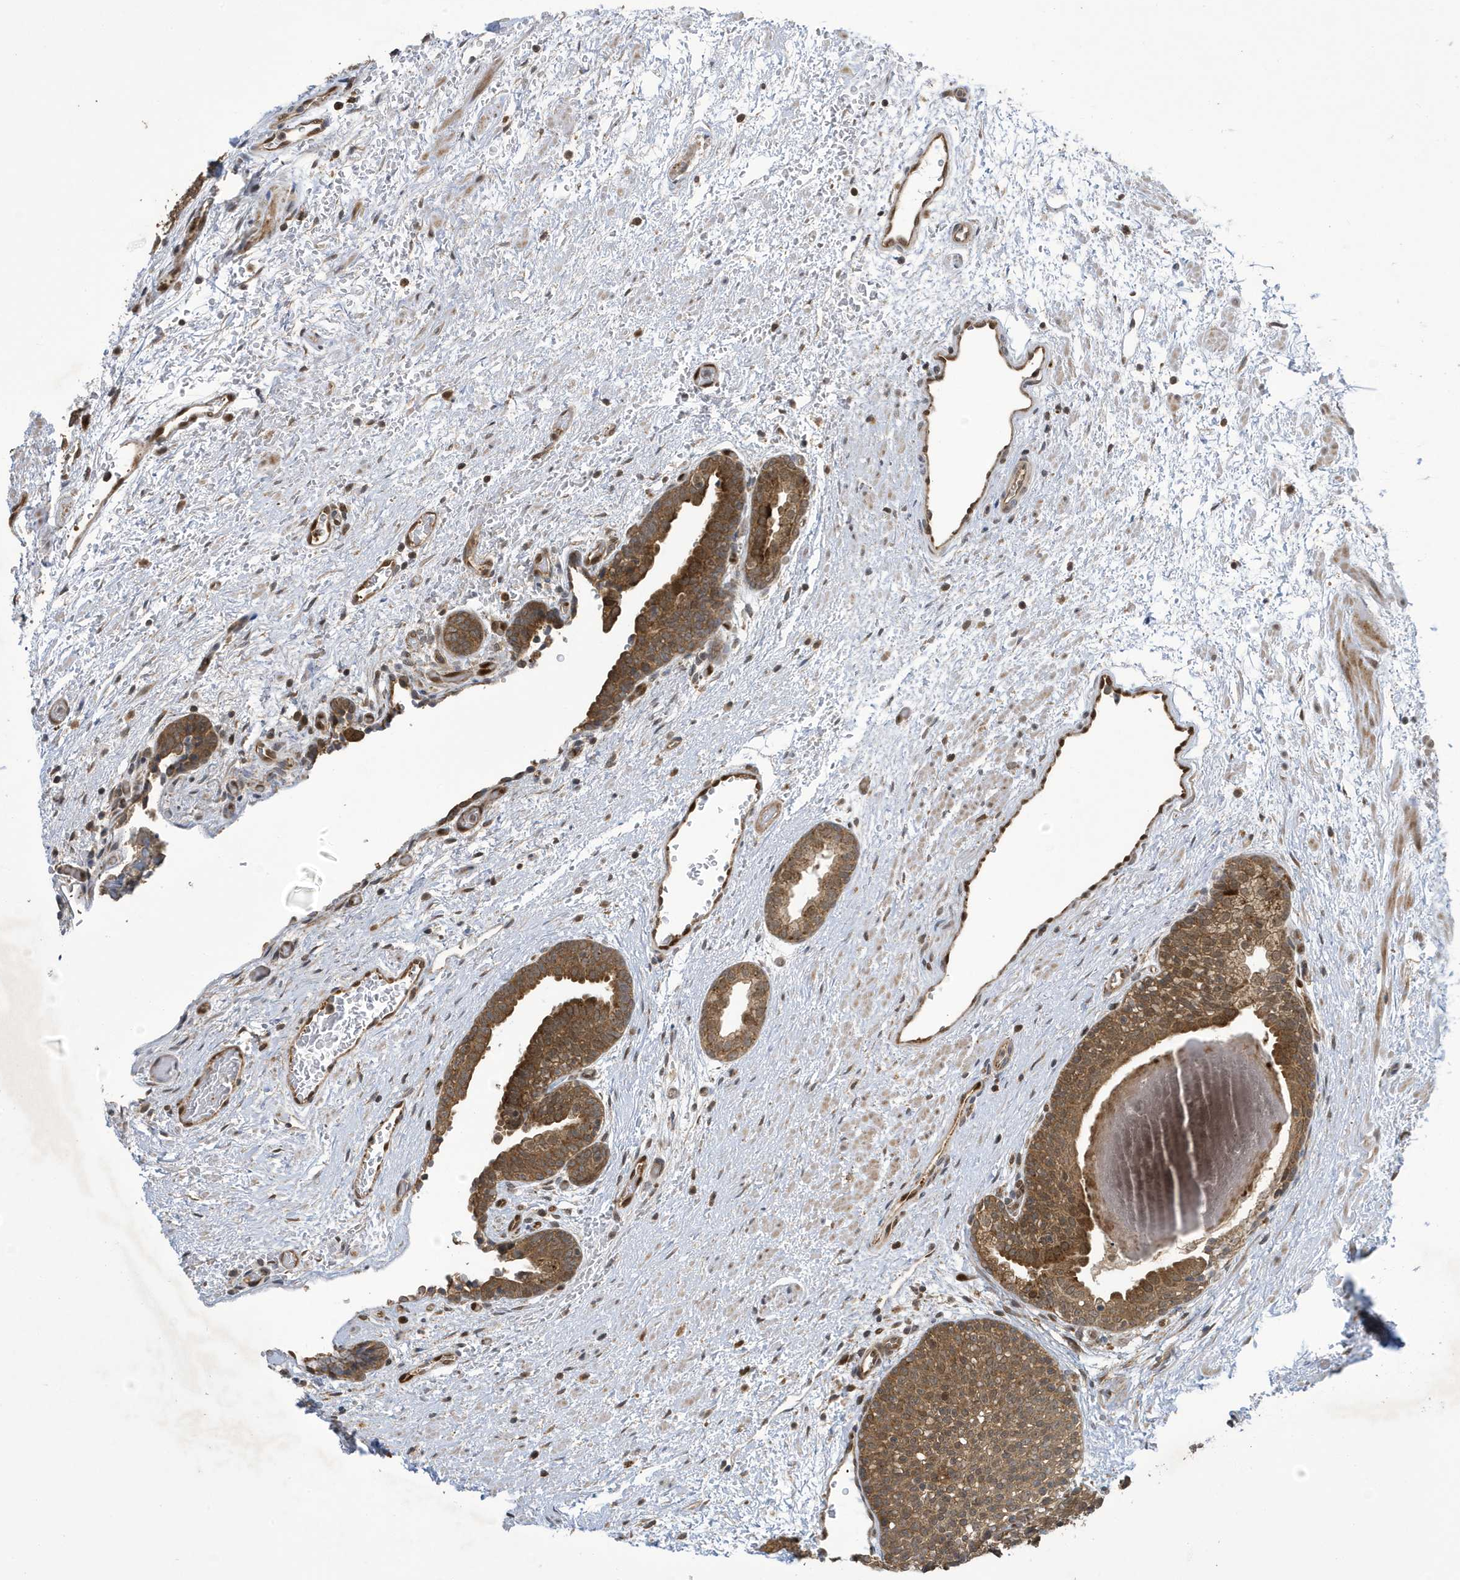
{"staining": {"intensity": "moderate", "quantity": ">75%", "location": "cytoplasmic/membranous"}, "tissue": "prostate", "cell_type": "Glandular cells", "image_type": "normal", "snomed": [{"axis": "morphology", "description": "Normal tissue, NOS"}, {"axis": "topography", "description": "Prostate"}], "caption": "Immunohistochemical staining of unremarkable prostate exhibits medium levels of moderate cytoplasmic/membranous staining in approximately >75% of glandular cells. Immunohistochemistry (ihc) stains the protein of interest in brown and the nuclei are stained blue.", "gene": "NCOA7", "patient": {"sex": "male", "age": 48}}